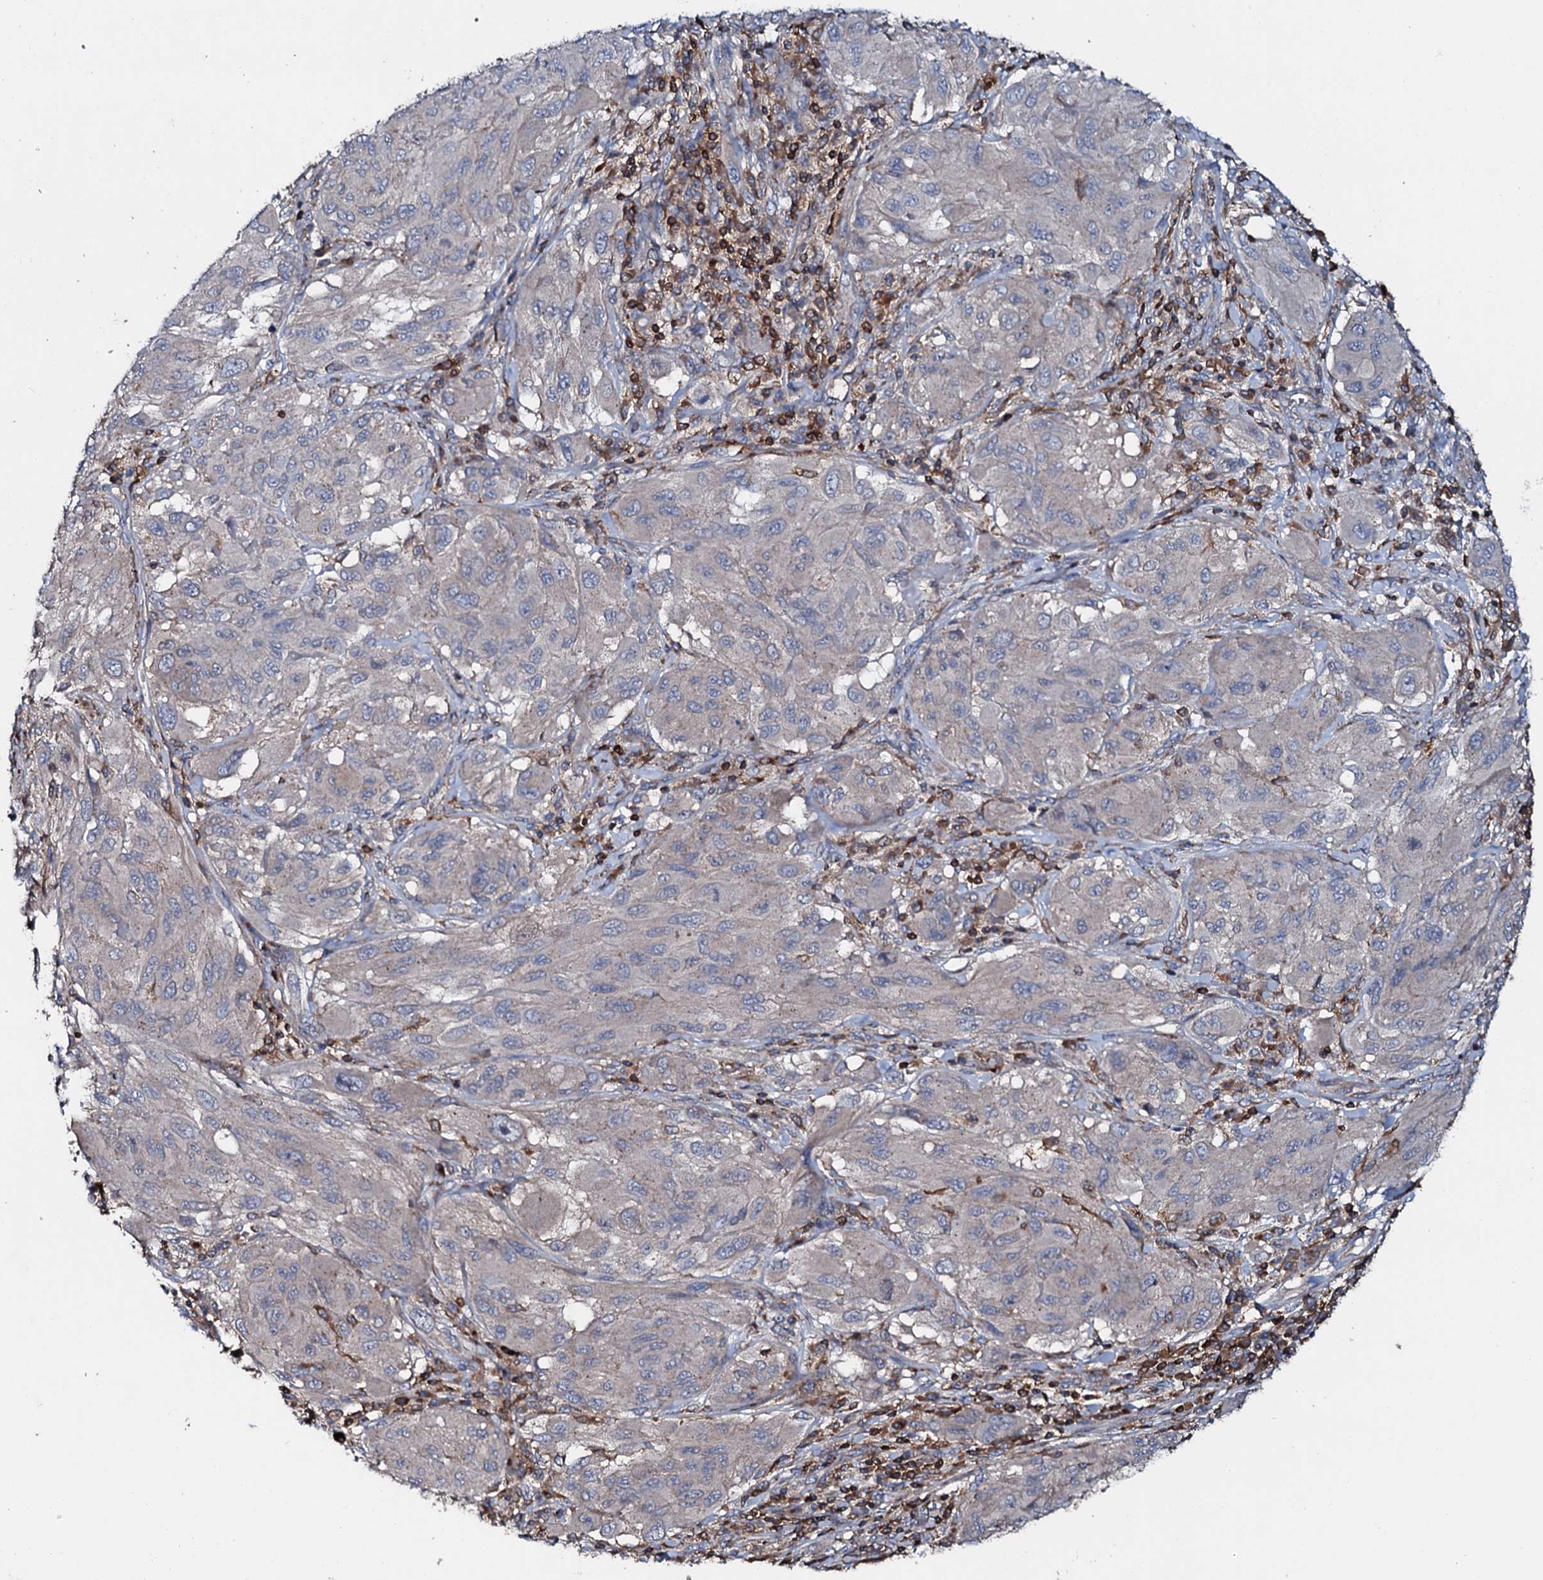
{"staining": {"intensity": "negative", "quantity": "none", "location": "none"}, "tissue": "melanoma", "cell_type": "Tumor cells", "image_type": "cancer", "snomed": [{"axis": "morphology", "description": "Malignant melanoma, NOS"}, {"axis": "topography", "description": "Skin"}], "caption": "Tumor cells are negative for protein expression in human malignant melanoma.", "gene": "GRK2", "patient": {"sex": "female", "age": 91}}